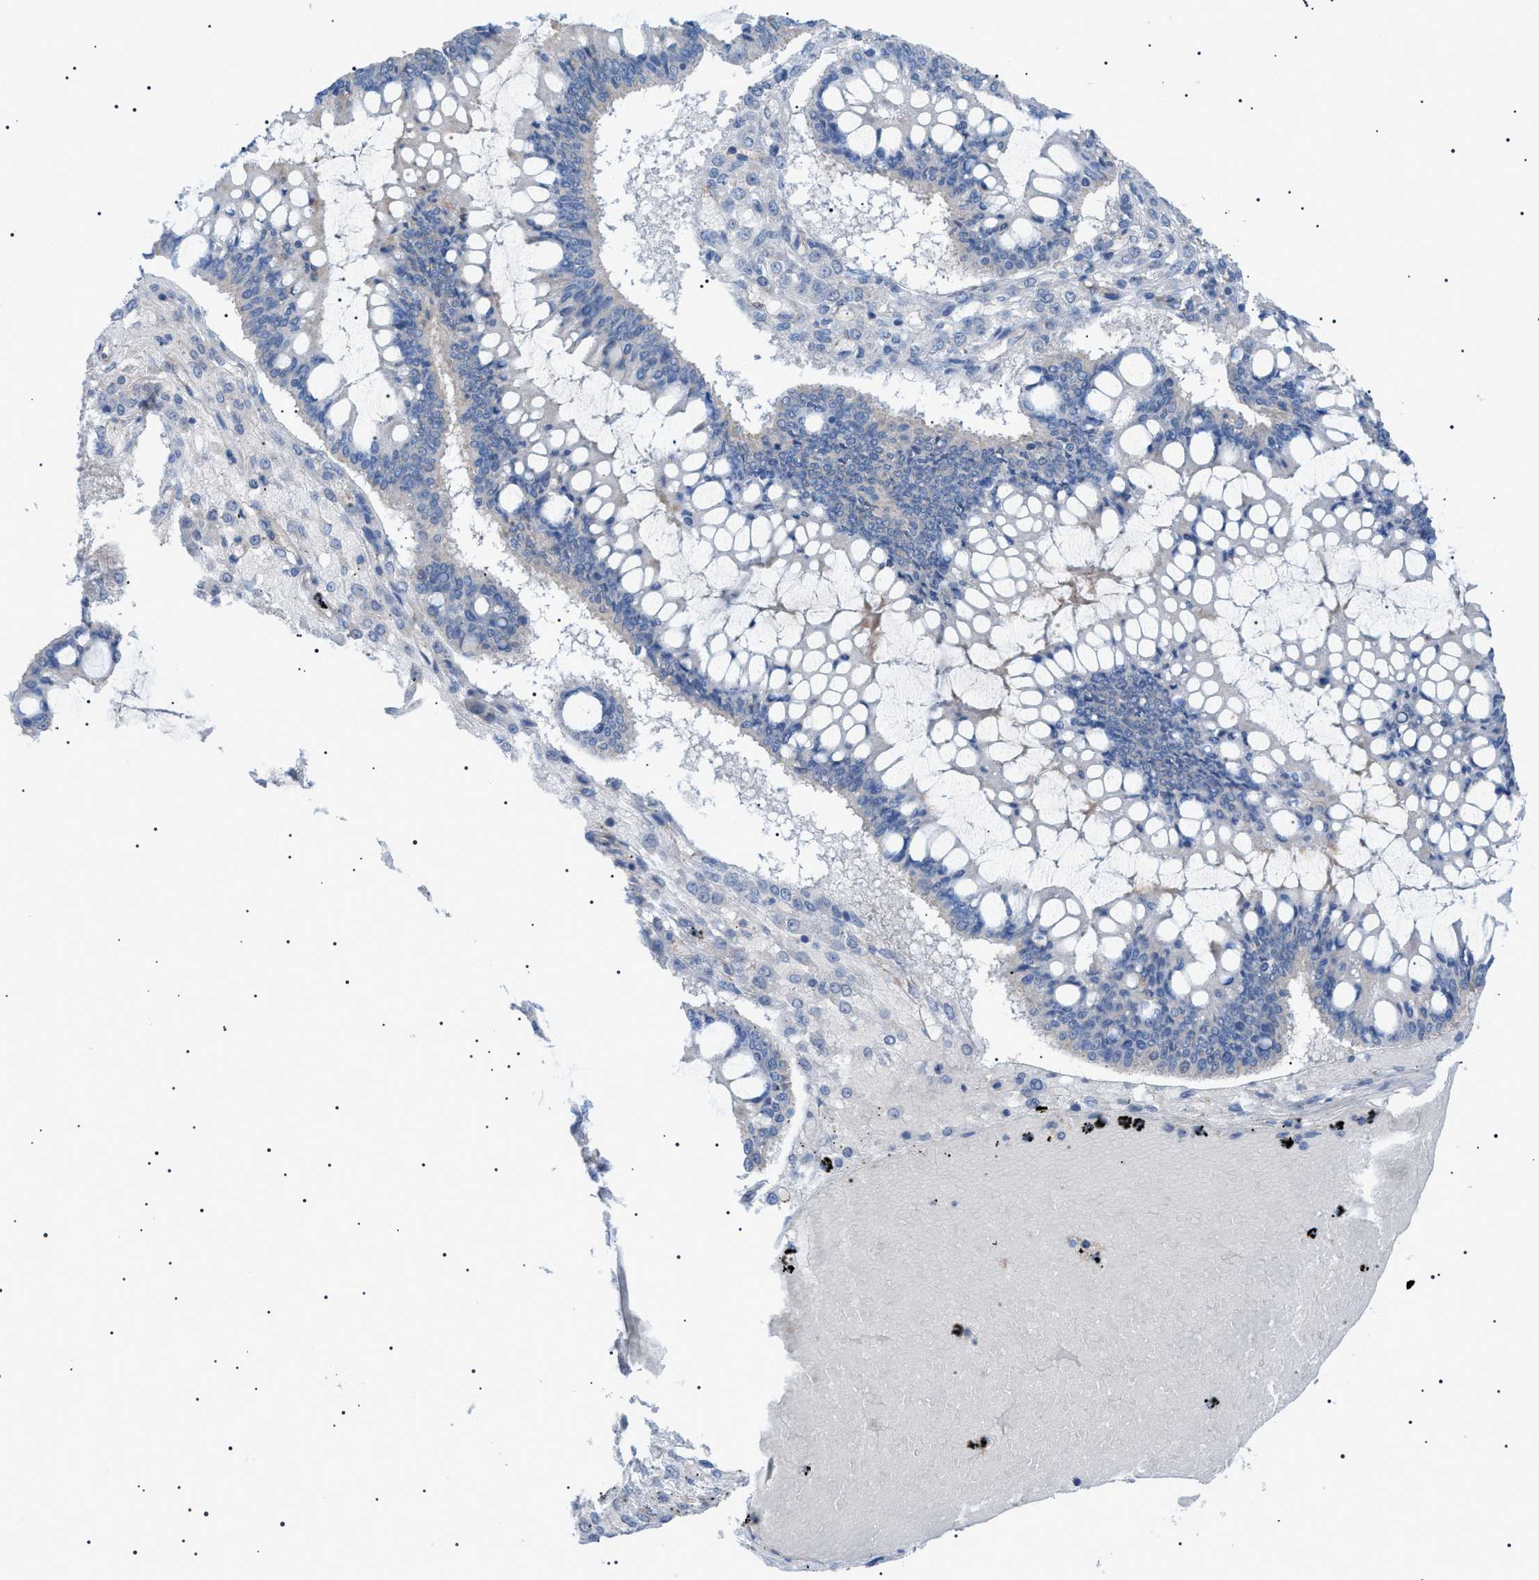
{"staining": {"intensity": "negative", "quantity": "none", "location": "none"}, "tissue": "ovarian cancer", "cell_type": "Tumor cells", "image_type": "cancer", "snomed": [{"axis": "morphology", "description": "Cystadenocarcinoma, mucinous, NOS"}, {"axis": "topography", "description": "Ovary"}], "caption": "High magnification brightfield microscopy of ovarian cancer stained with DAB (brown) and counterstained with hematoxylin (blue): tumor cells show no significant positivity. (DAB (3,3'-diaminobenzidine) immunohistochemistry (IHC), high magnification).", "gene": "ADAMTS1", "patient": {"sex": "female", "age": 73}}